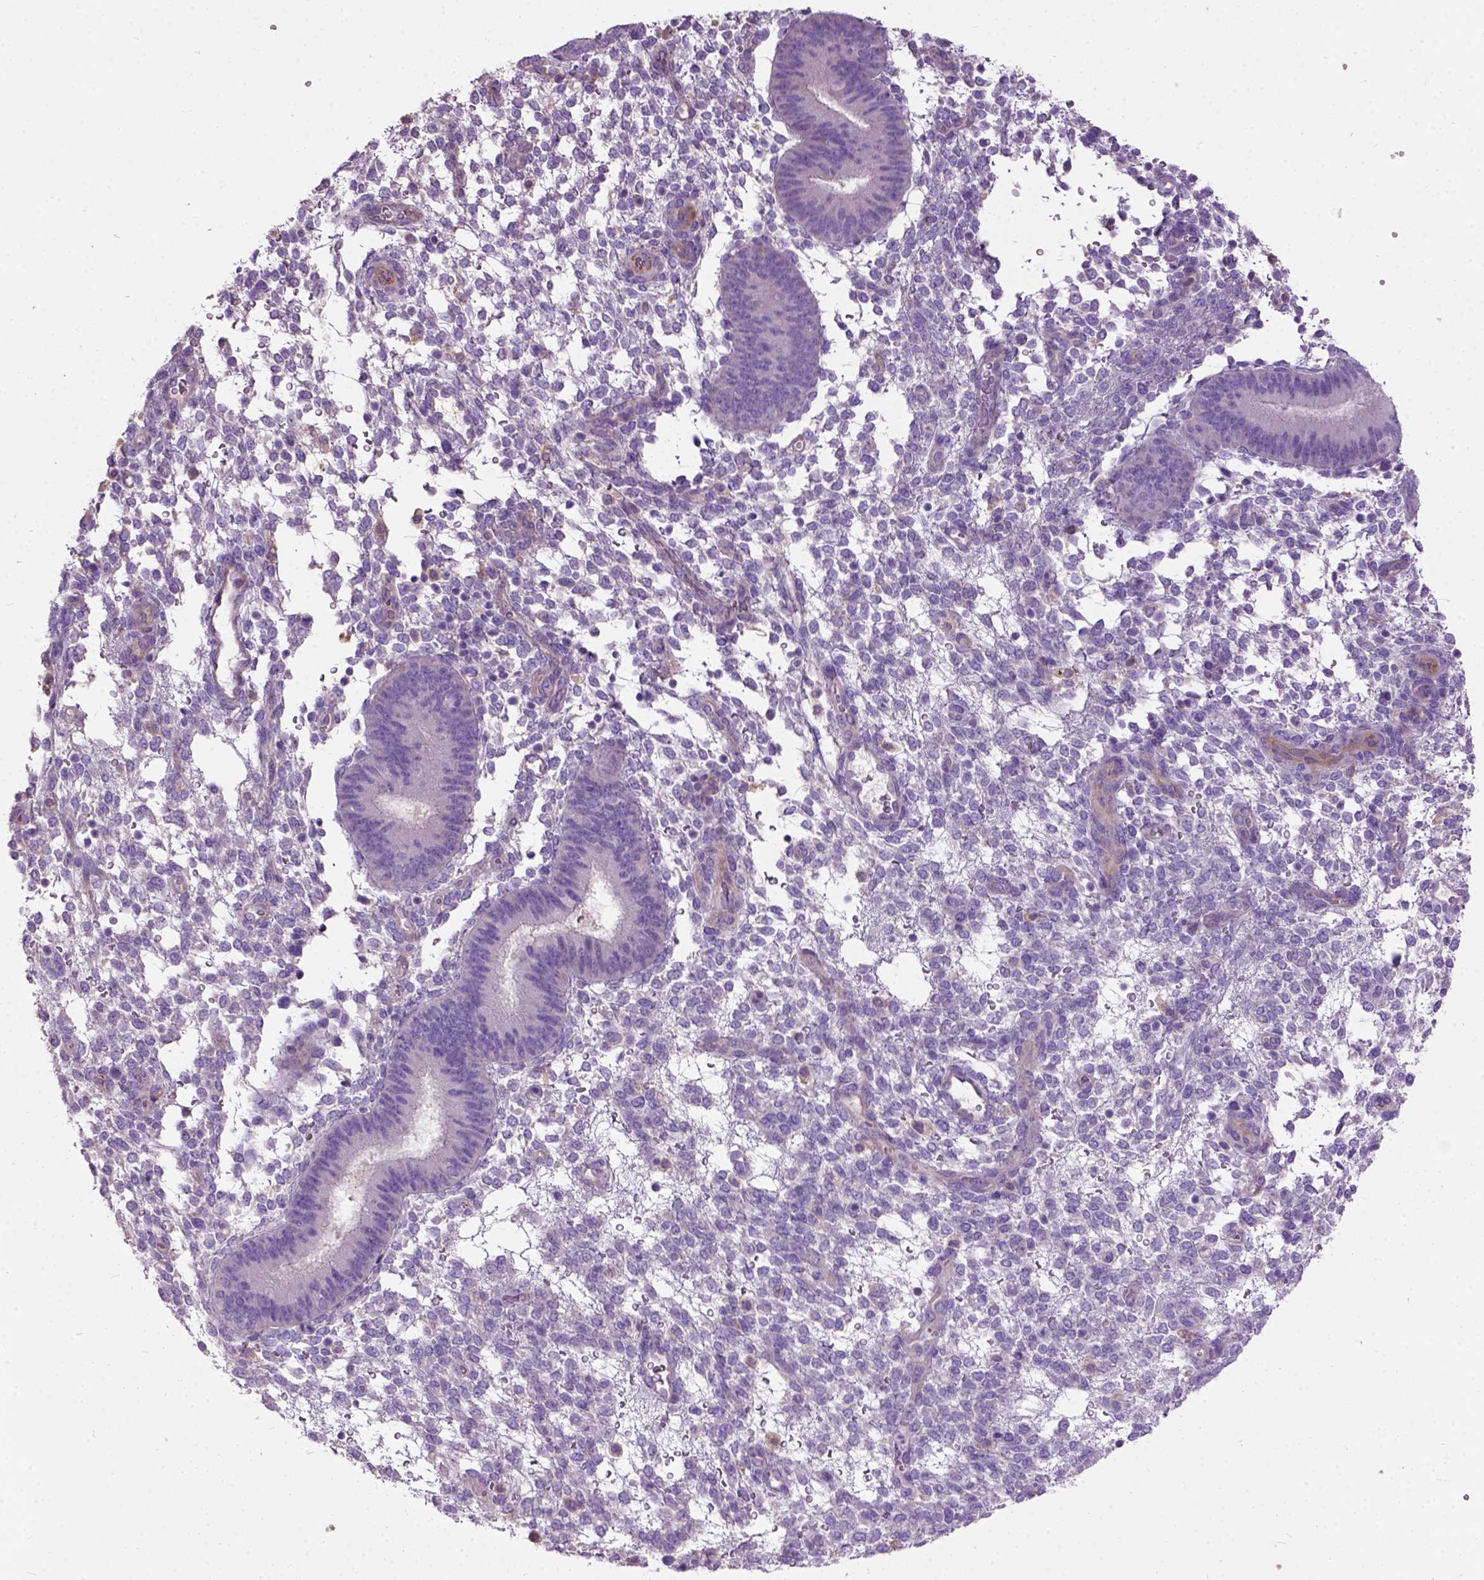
{"staining": {"intensity": "negative", "quantity": "none", "location": "none"}, "tissue": "endometrium", "cell_type": "Cells in endometrial stroma", "image_type": "normal", "snomed": [{"axis": "morphology", "description": "Normal tissue, NOS"}, {"axis": "topography", "description": "Endometrium"}], "caption": "This is an immunohistochemistry micrograph of normal endometrium. There is no staining in cells in endometrial stroma.", "gene": "SEMA4F", "patient": {"sex": "female", "age": 39}}